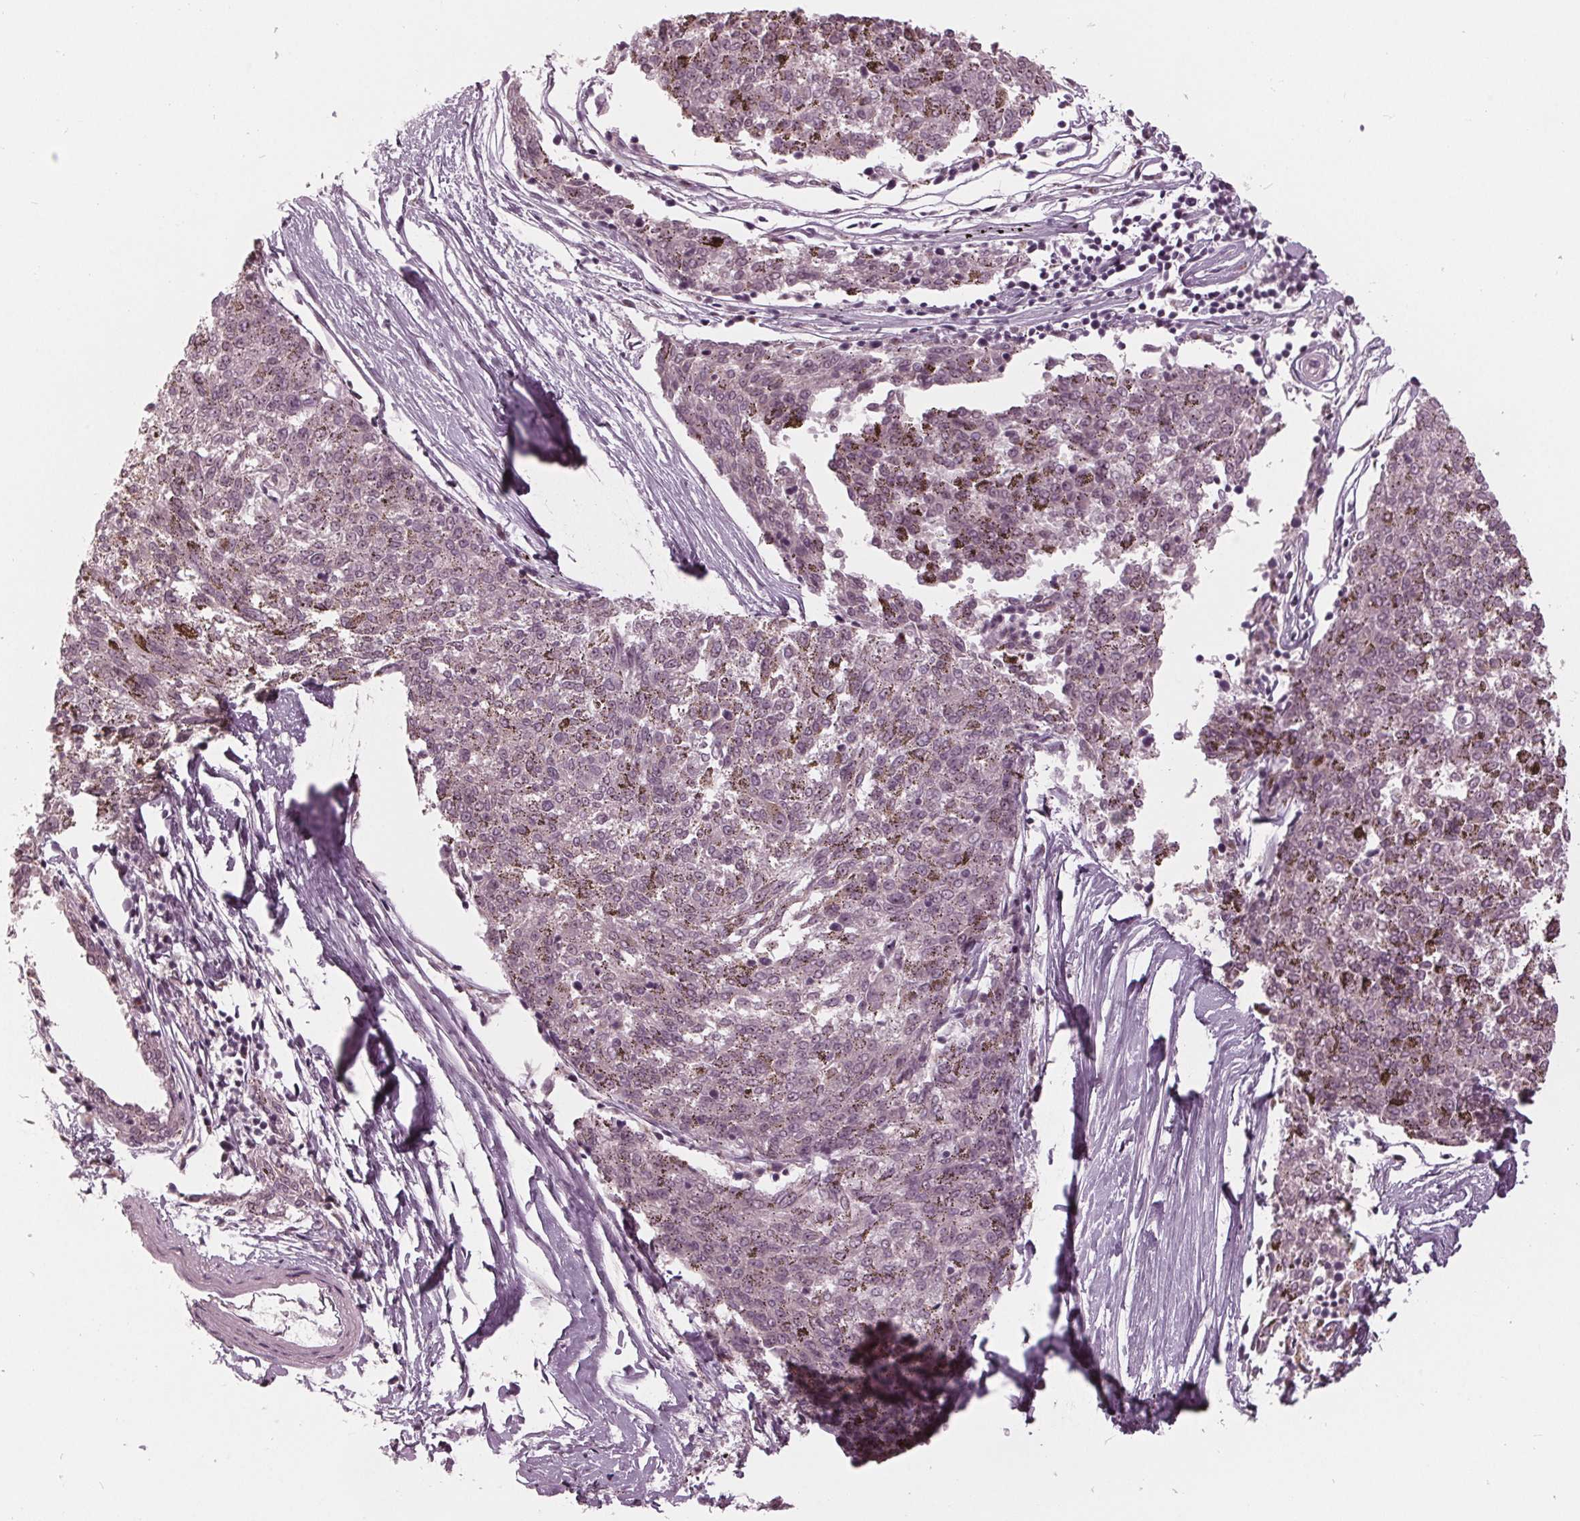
{"staining": {"intensity": "weak", "quantity": "<25%", "location": "nuclear"}, "tissue": "melanoma", "cell_type": "Tumor cells", "image_type": "cancer", "snomed": [{"axis": "morphology", "description": "Malignant melanoma, NOS"}, {"axis": "topography", "description": "Skin"}], "caption": "A high-resolution image shows immunohistochemistry staining of malignant melanoma, which exhibits no significant expression in tumor cells.", "gene": "SLX4", "patient": {"sex": "female", "age": 72}}